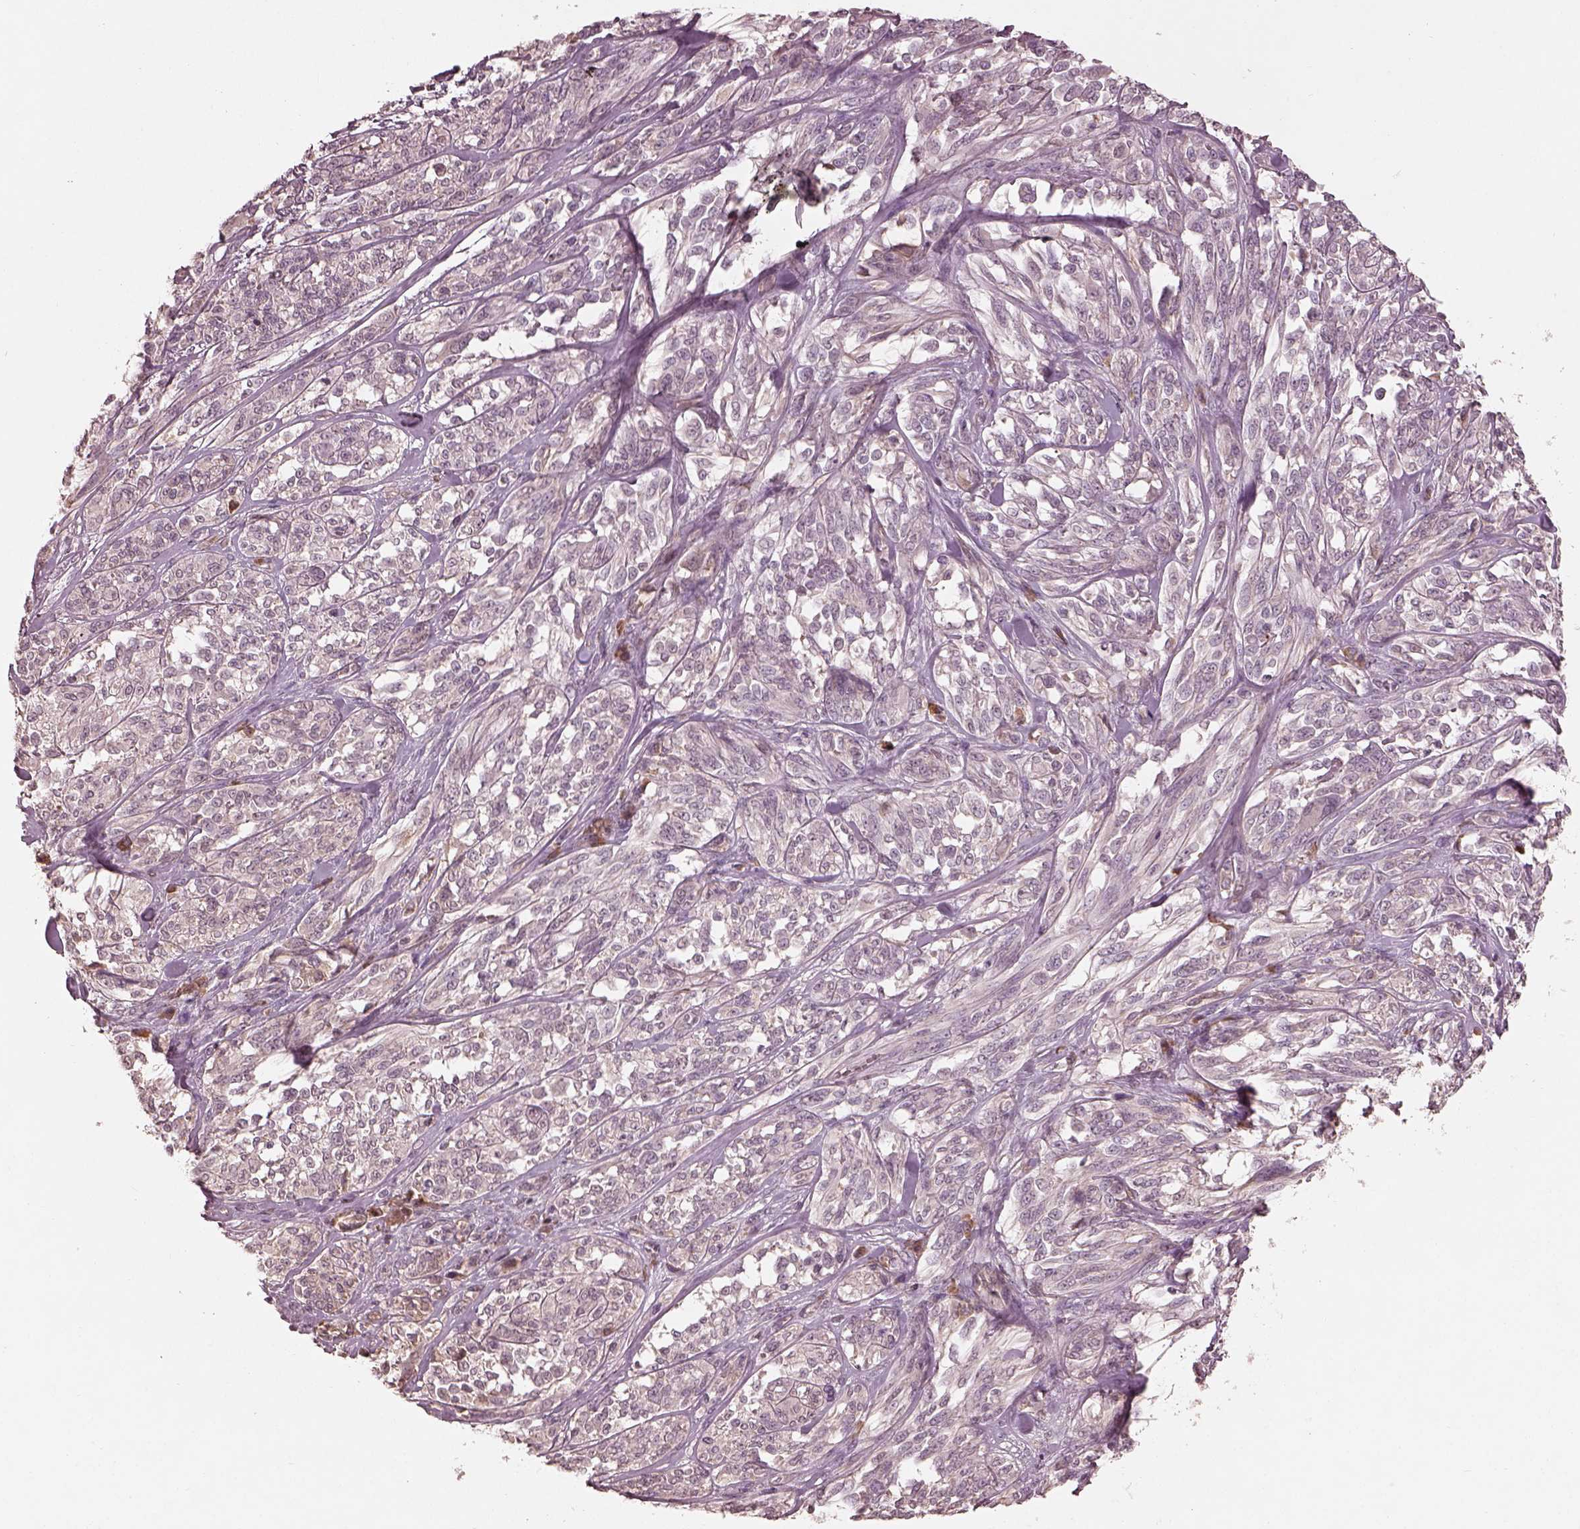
{"staining": {"intensity": "negative", "quantity": "none", "location": "none"}, "tissue": "melanoma", "cell_type": "Tumor cells", "image_type": "cancer", "snomed": [{"axis": "morphology", "description": "Malignant melanoma, NOS"}, {"axis": "topography", "description": "Skin"}], "caption": "Melanoma was stained to show a protein in brown. There is no significant expression in tumor cells.", "gene": "CALR3", "patient": {"sex": "female", "age": 91}}